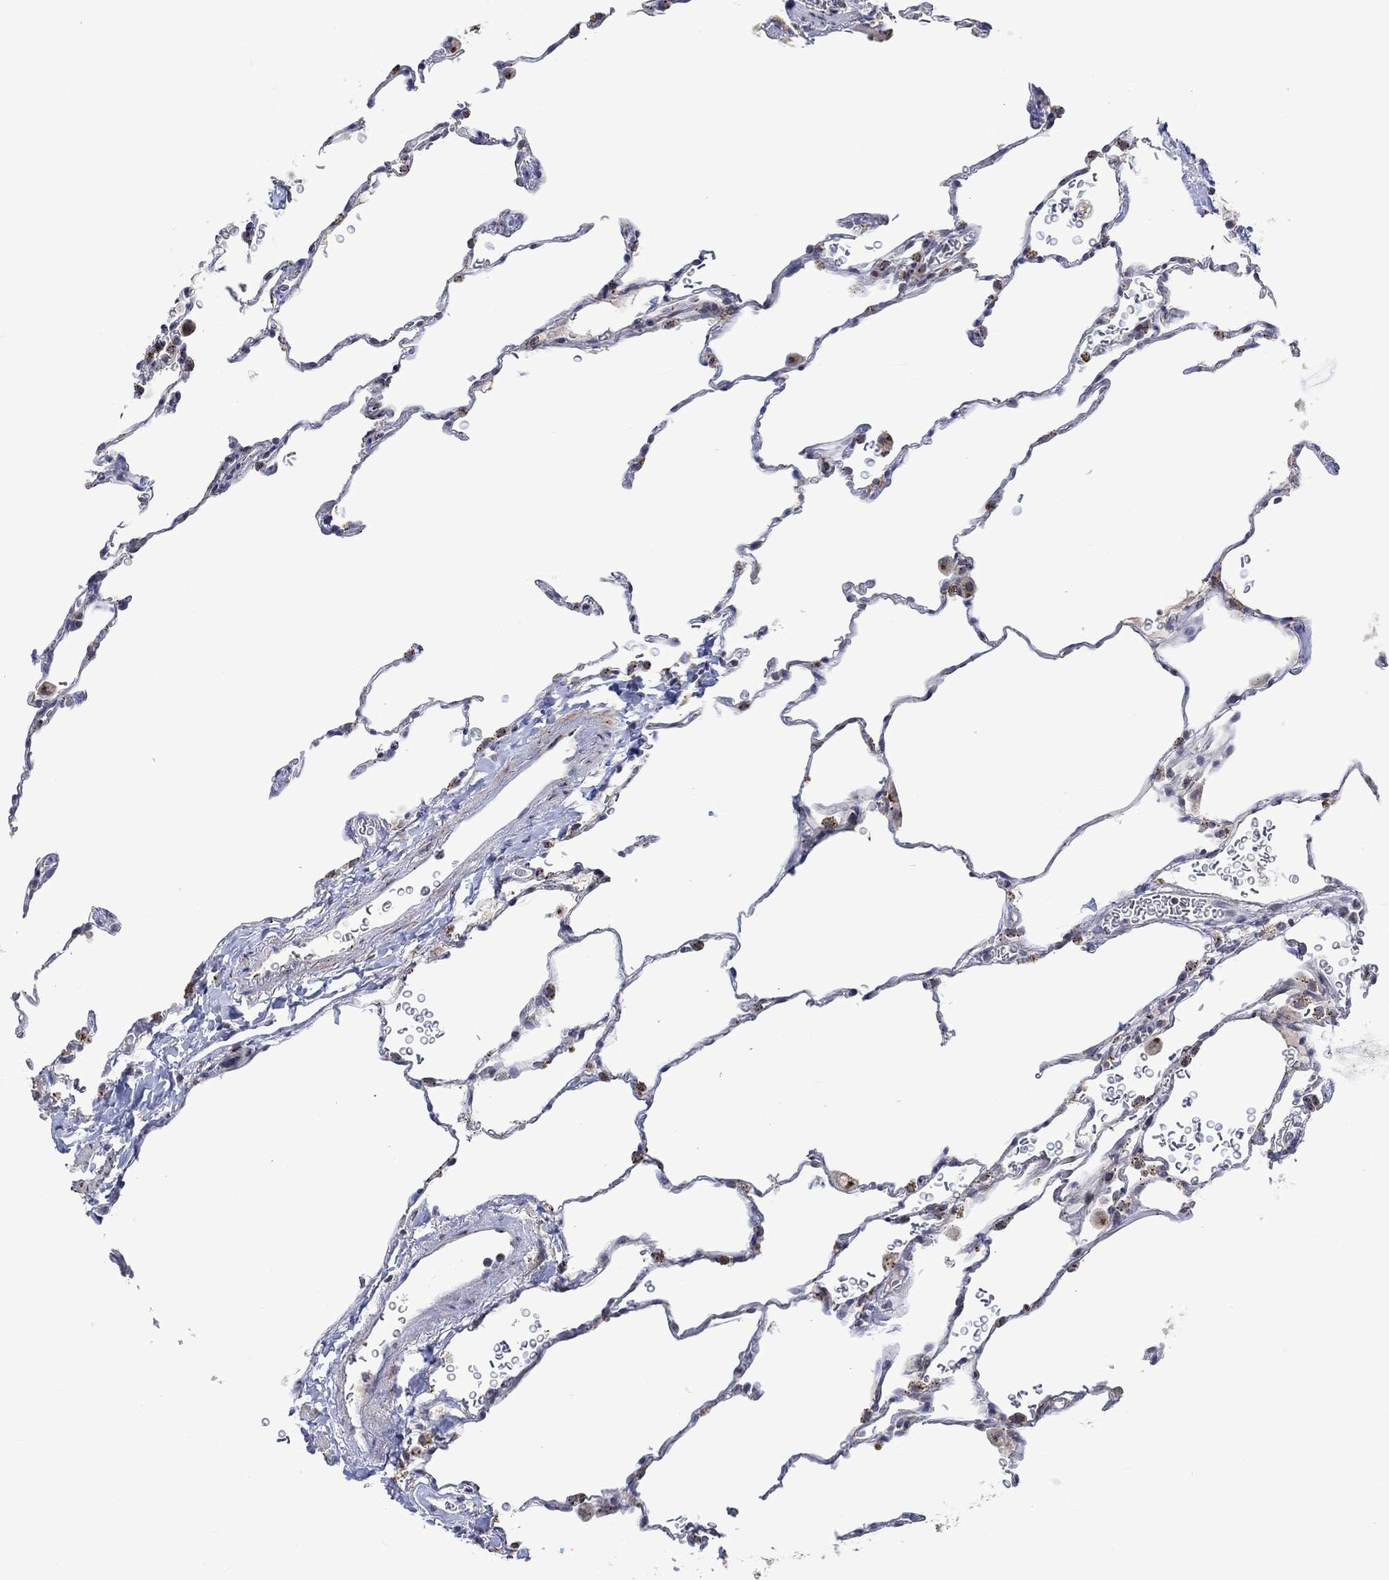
{"staining": {"intensity": "moderate", "quantity": "<25%", "location": "cytoplasmic/membranous"}, "tissue": "lung", "cell_type": "Alveolar cells", "image_type": "normal", "snomed": [{"axis": "morphology", "description": "Normal tissue, NOS"}, {"axis": "morphology", "description": "Adenocarcinoma, metastatic, NOS"}, {"axis": "topography", "description": "Lung"}], "caption": "Benign lung reveals moderate cytoplasmic/membranous staining in about <25% of alveolar cells, visualized by immunohistochemistry.", "gene": "SLC48A1", "patient": {"sex": "male", "age": 45}}